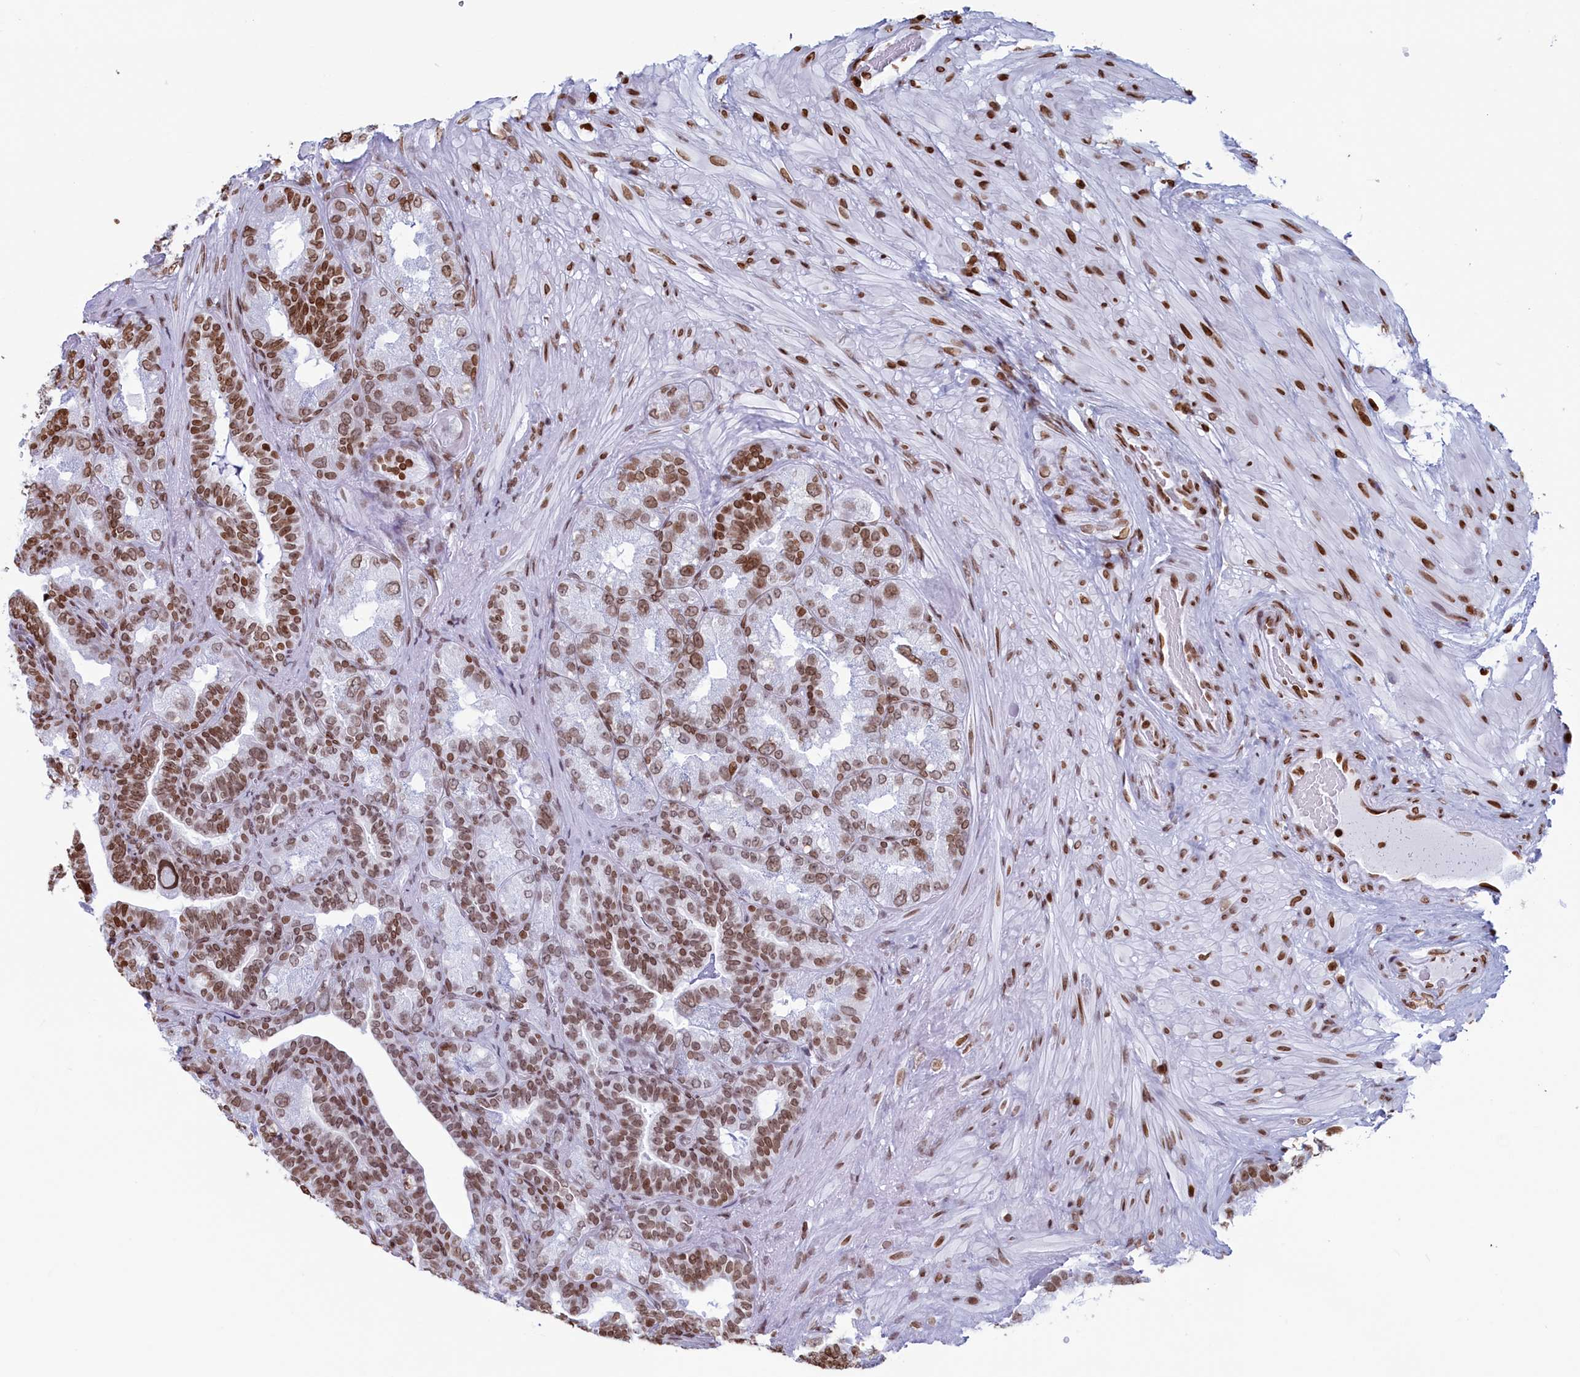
{"staining": {"intensity": "moderate", "quantity": ">75%", "location": "nuclear"}, "tissue": "seminal vesicle", "cell_type": "Glandular cells", "image_type": "normal", "snomed": [{"axis": "morphology", "description": "Normal tissue, NOS"}, {"axis": "topography", "description": "Seminal veicle"}, {"axis": "topography", "description": "Peripheral nerve tissue"}], "caption": "Immunohistochemistry (IHC) staining of benign seminal vesicle, which demonstrates medium levels of moderate nuclear staining in about >75% of glandular cells indicating moderate nuclear protein expression. The staining was performed using DAB (3,3'-diaminobenzidine) (brown) for protein detection and nuclei were counterstained in hematoxylin (blue).", "gene": "APOBEC3A", "patient": {"sex": "male", "age": 63}}